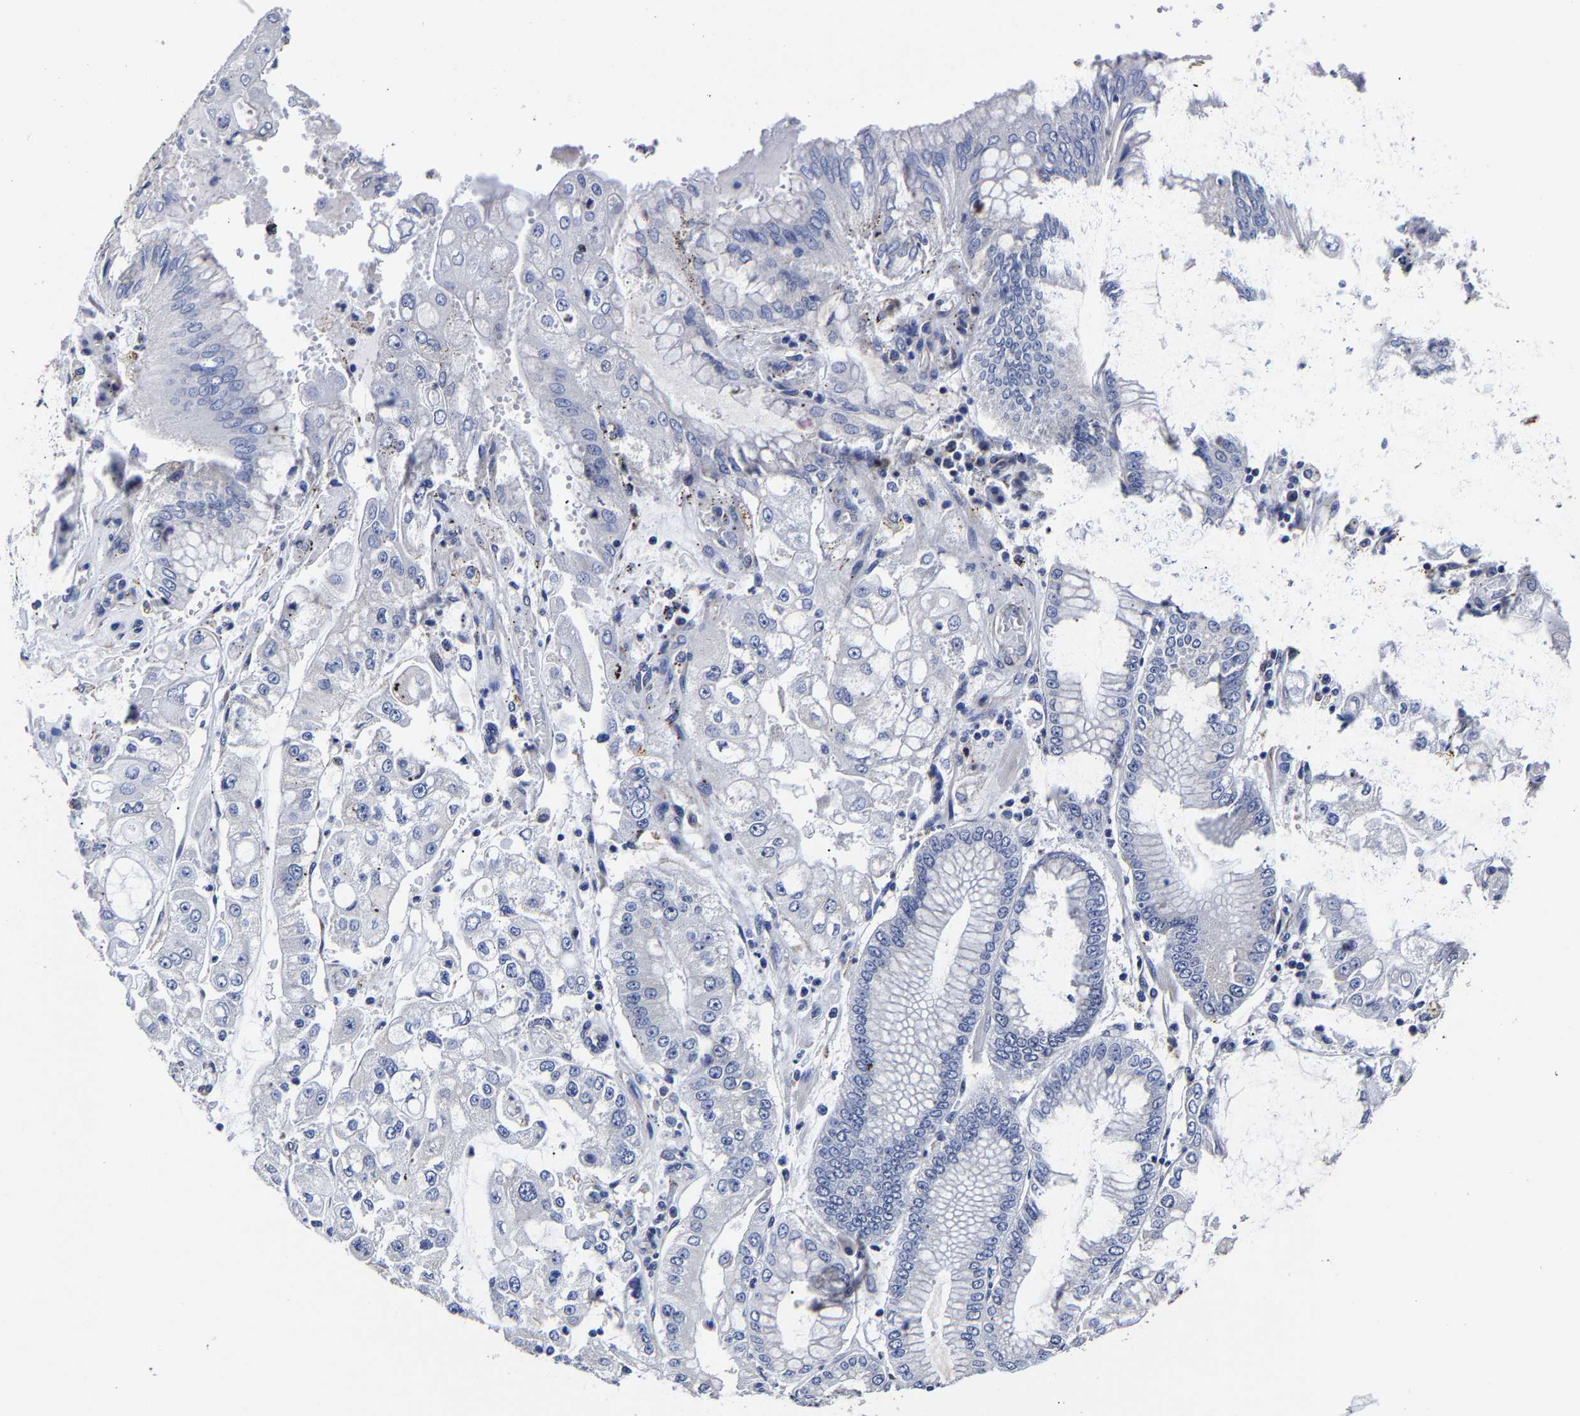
{"staining": {"intensity": "negative", "quantity": "none", "location": "none"}, "tissue": "stomach cancer", "cell_type": "Tumor cells", "image_type": "cancer", "snomed": [{"axis": "morphology", "description": "Adenocarcinoma, NOS"}, {"axis": "topography", "description": "Stomach"}], "caption": "Micrograph shows no significant protein staining in tumor cells of stomach adenocarcinoma.", "gene": "AASS", "patient": {"sex": "male", "age": 76}}